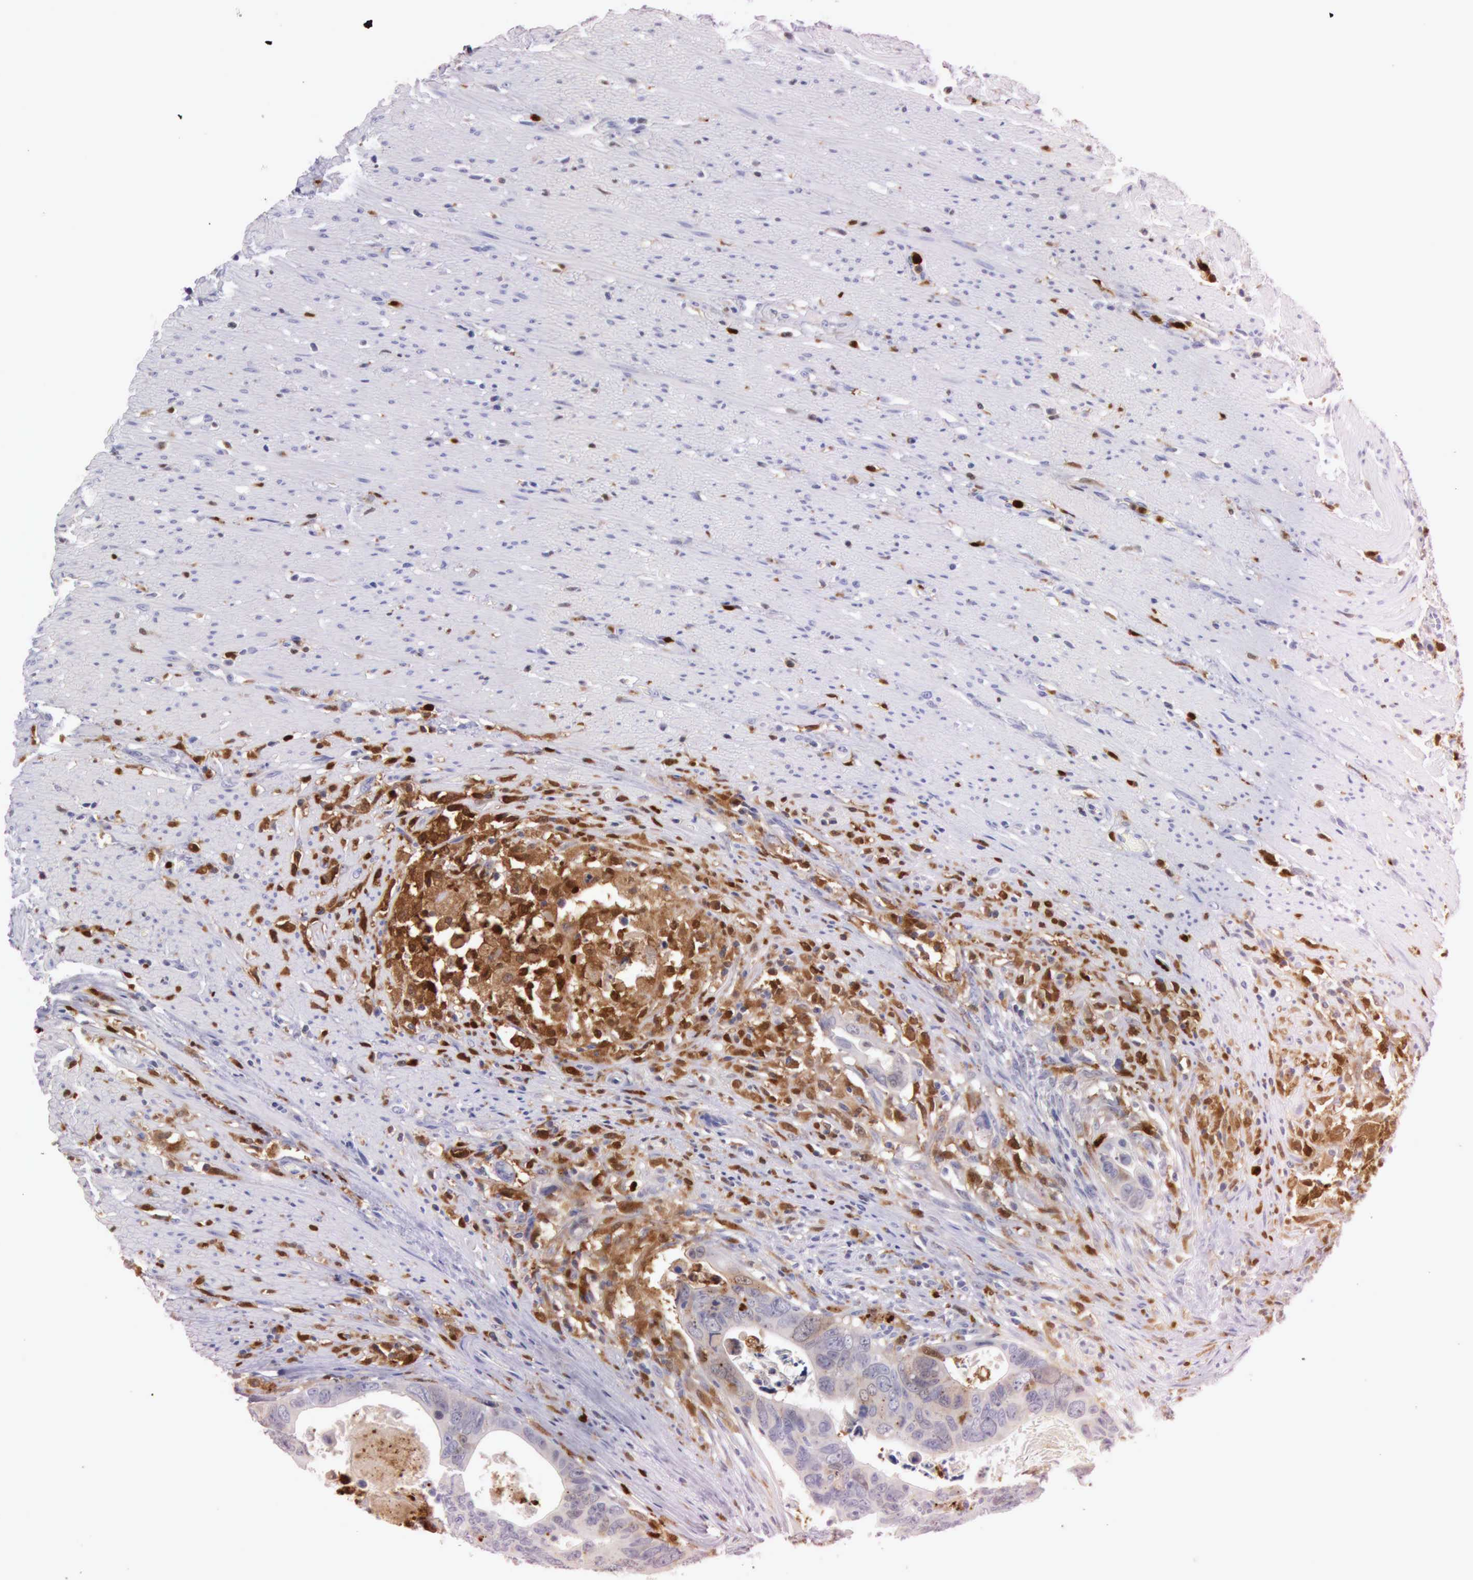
{"staining": {"intensity": "negative", "quantity": "none", "location": "none"}, "tissue": "colorectal cancer", "cell_type": "Tumor cells", "image_type": "cancer", "snomed": [{"axis": "morphology", "description": "Adenocarcinoma, NOS"}, {"axis": "topography", "description": "Rectum"}], "caption": "This is a micrograph of immunohistochemistry (IHC) staining of colorectal cancer (adenocarcinoma), which shows no positivity in tumor cells.", "gene": "CSTA", "patient": {"sex": "male", "age": 53}}